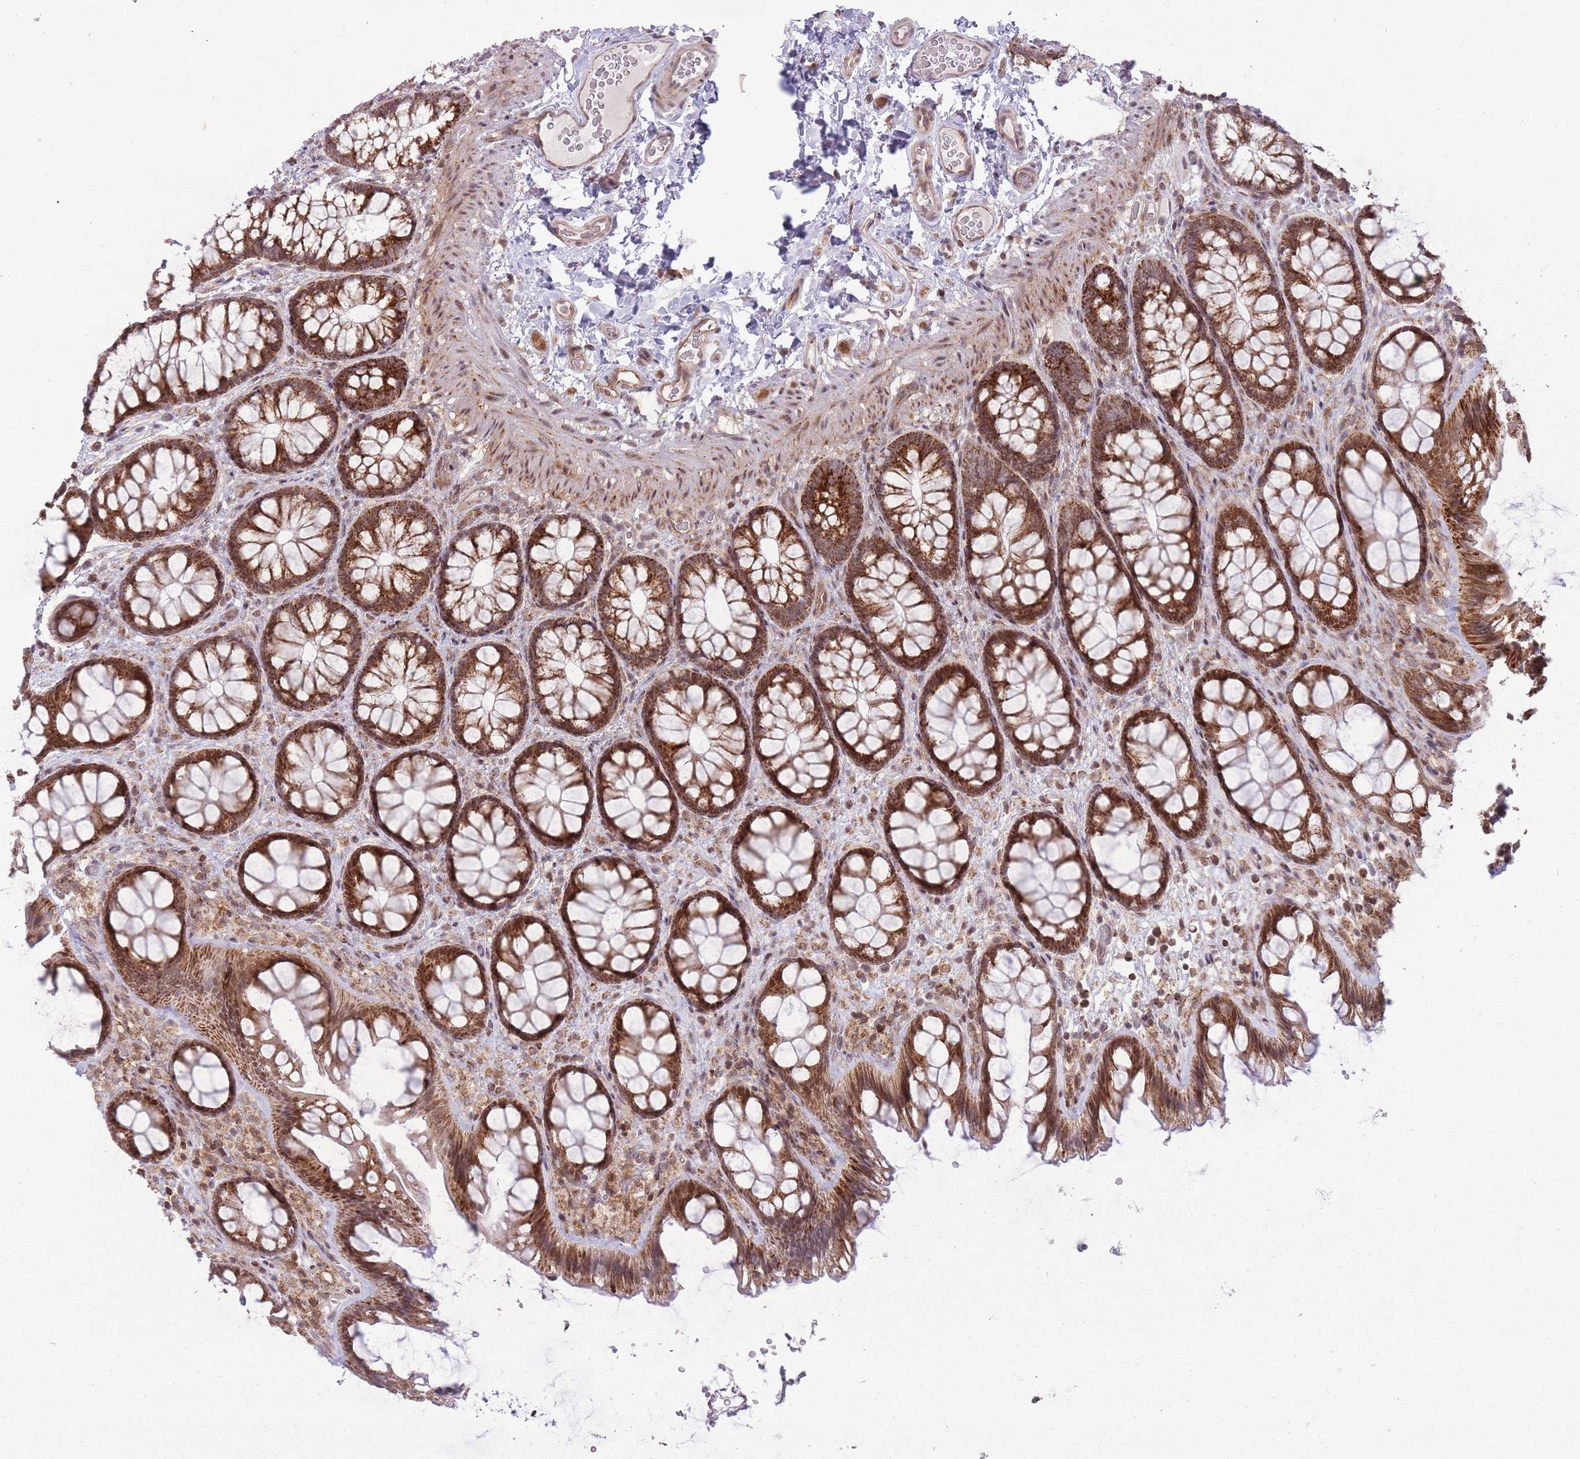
{"staining": {"intensity": "weak", "quantity": "25%-75%", "location": "cytoplasmic/membranous"}, "tissue": "colon", "cell_type": "Endothelial cells", "image_type": "normal", "snomed": [{"axis": "morphology", "description": "Normal tissue, NOS"}, {"axis": "topography", "description": "Colon"}], "caption": "Immunohistochemistry (IHC) micrograph of benign colon stained for a protein (brown), which demonstrates low levels of weak cytoplasmic/membranous expression in approximately 25%-75% of endothelial cells.", "gene": "DPYSL4", "patient": {"sex": "male", "age": 46}}